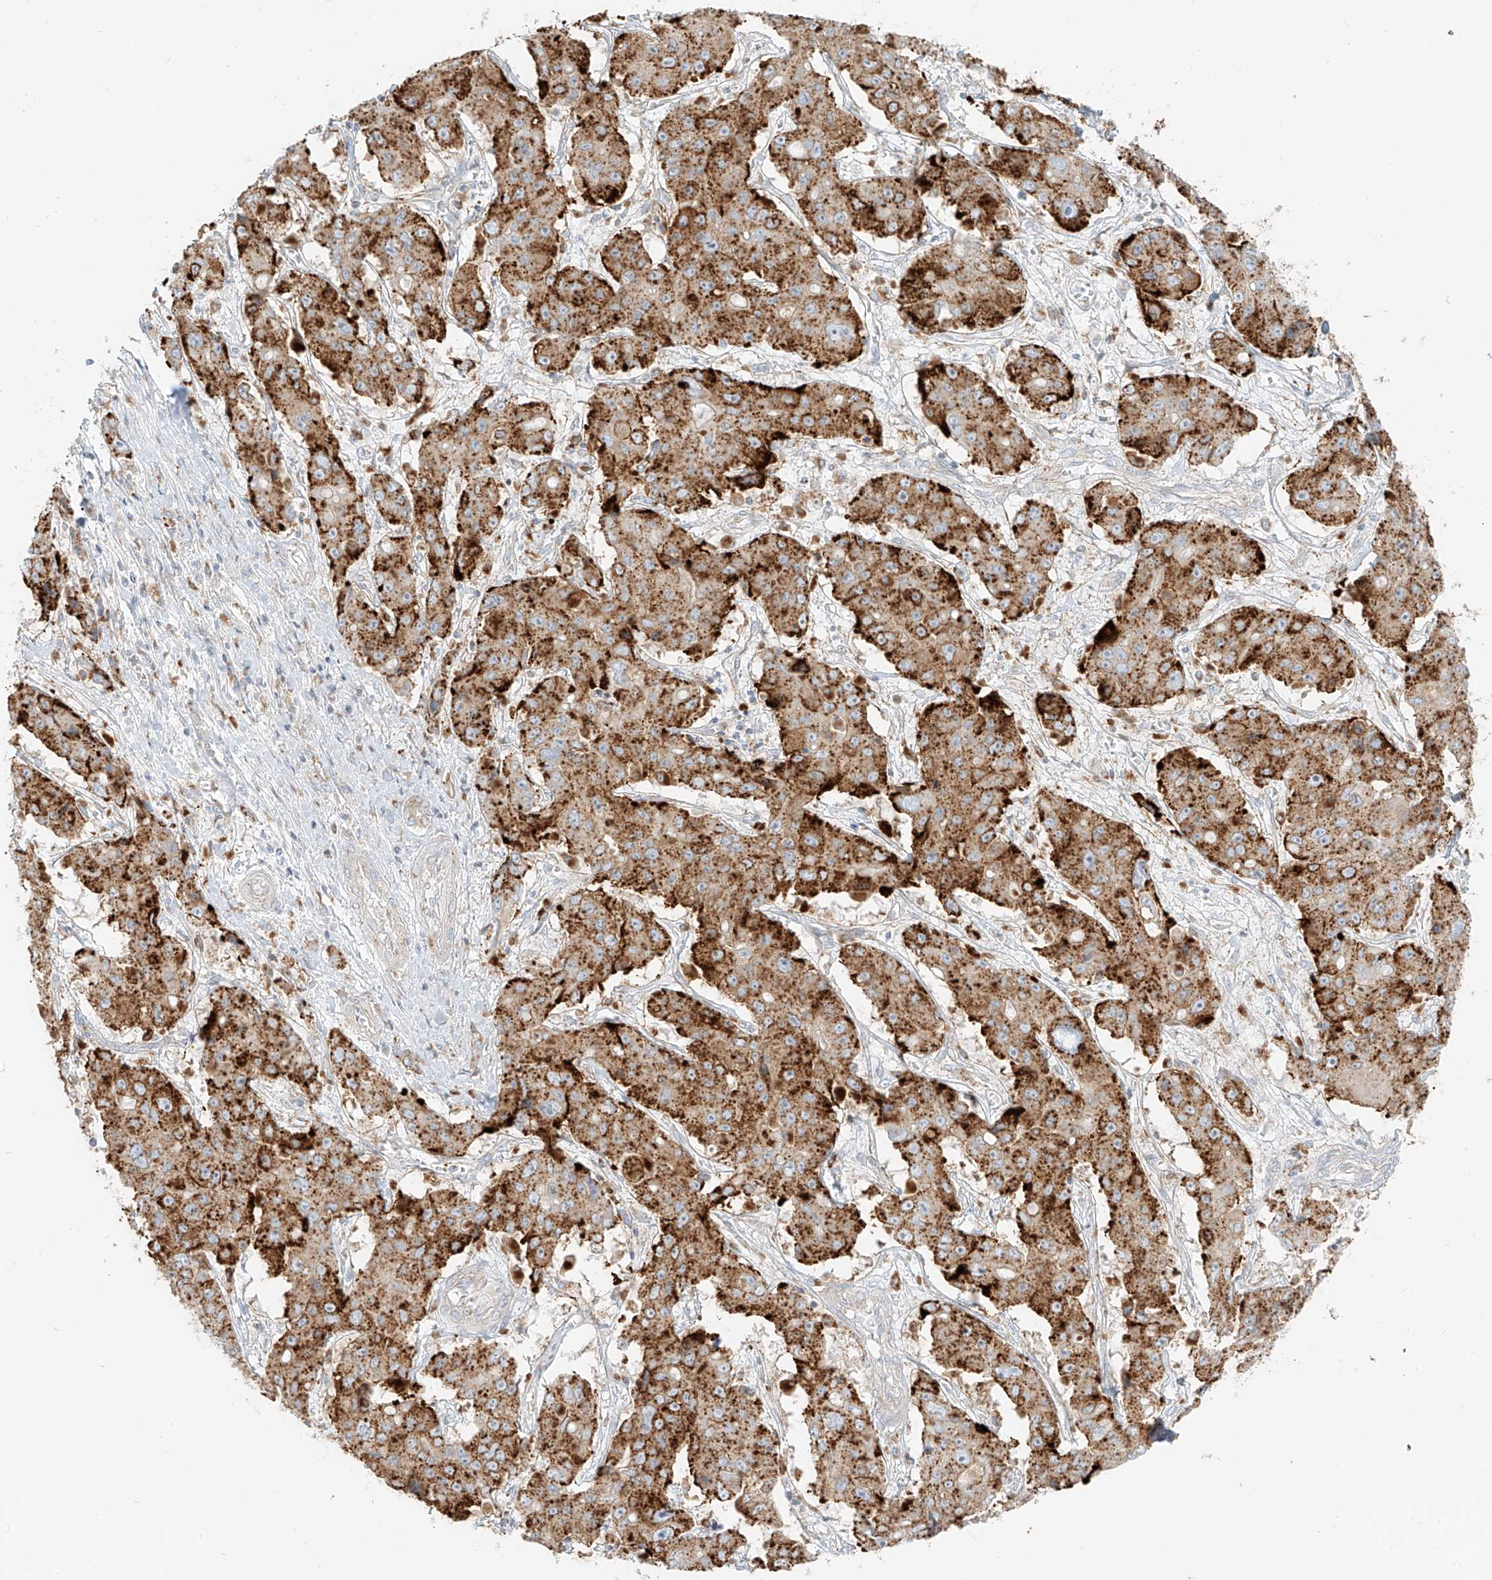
{"staining": {"intensity": "strong", "quantity": ">75%", "location": "cytoplasmic/membranous"}, "tissue": "liver cancer", "cell_type": "Tumor cells", "image_type": "cancer", "snomed": [{"axis": "morphology", "description": "Cholangiocarcinoma"}, {"axis": "topography", "description": "Liver"}], "caption": "Immunohistochemical staining of human cholangiocarcinoma (liver) displays strong cytoplasmic/membranous protein expression in approximately >75% of tumor cells.", "gene": "SLC35F6", "patient": {"sex": "male", "age": 67}}